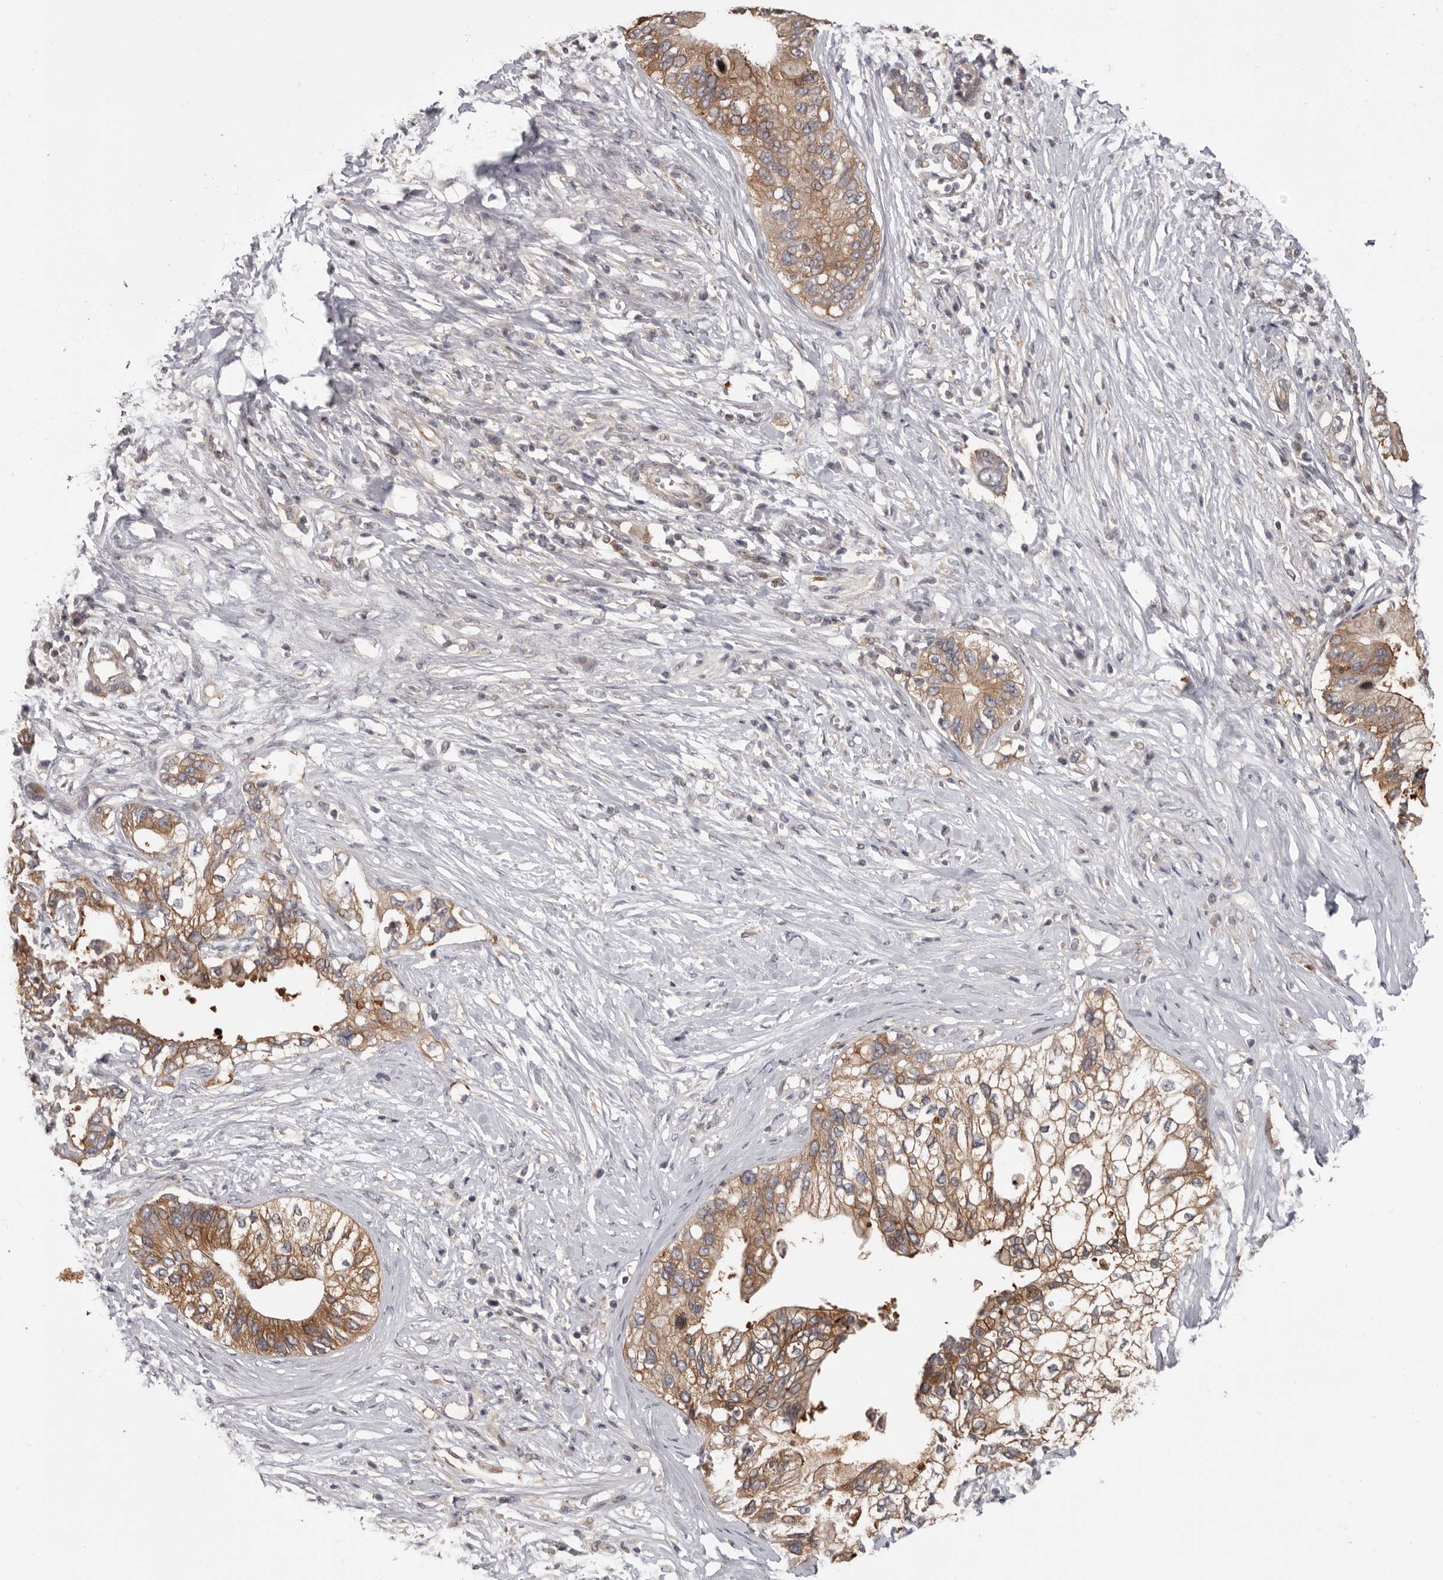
{"staining": {"intensity": "moderate", "quantity": ">75%", "location": "cytoplasmic/membranous"}, "tissue": "pancreatic cancer", "cell_type": "Tumor cells", "image_type": "cancer", "snomed": [{"axis": "morphology", "description": "Normal tissue, NOS"}, {"axis": "morphology", "description": "Adenocarcinoma, NOS"}, {"axis": "topography", "description": "Pancreas"}, {"axis": "topography", "description": "Peripheral nerve tissue"}], "caption": "Moderate cytoplasmic/membranous positivity is identified in about >75% of tumor cells in adenocarcinoma (pancreatic).", "gene": "FGFR4", "patient": {"sex": "male", "age": 59}}